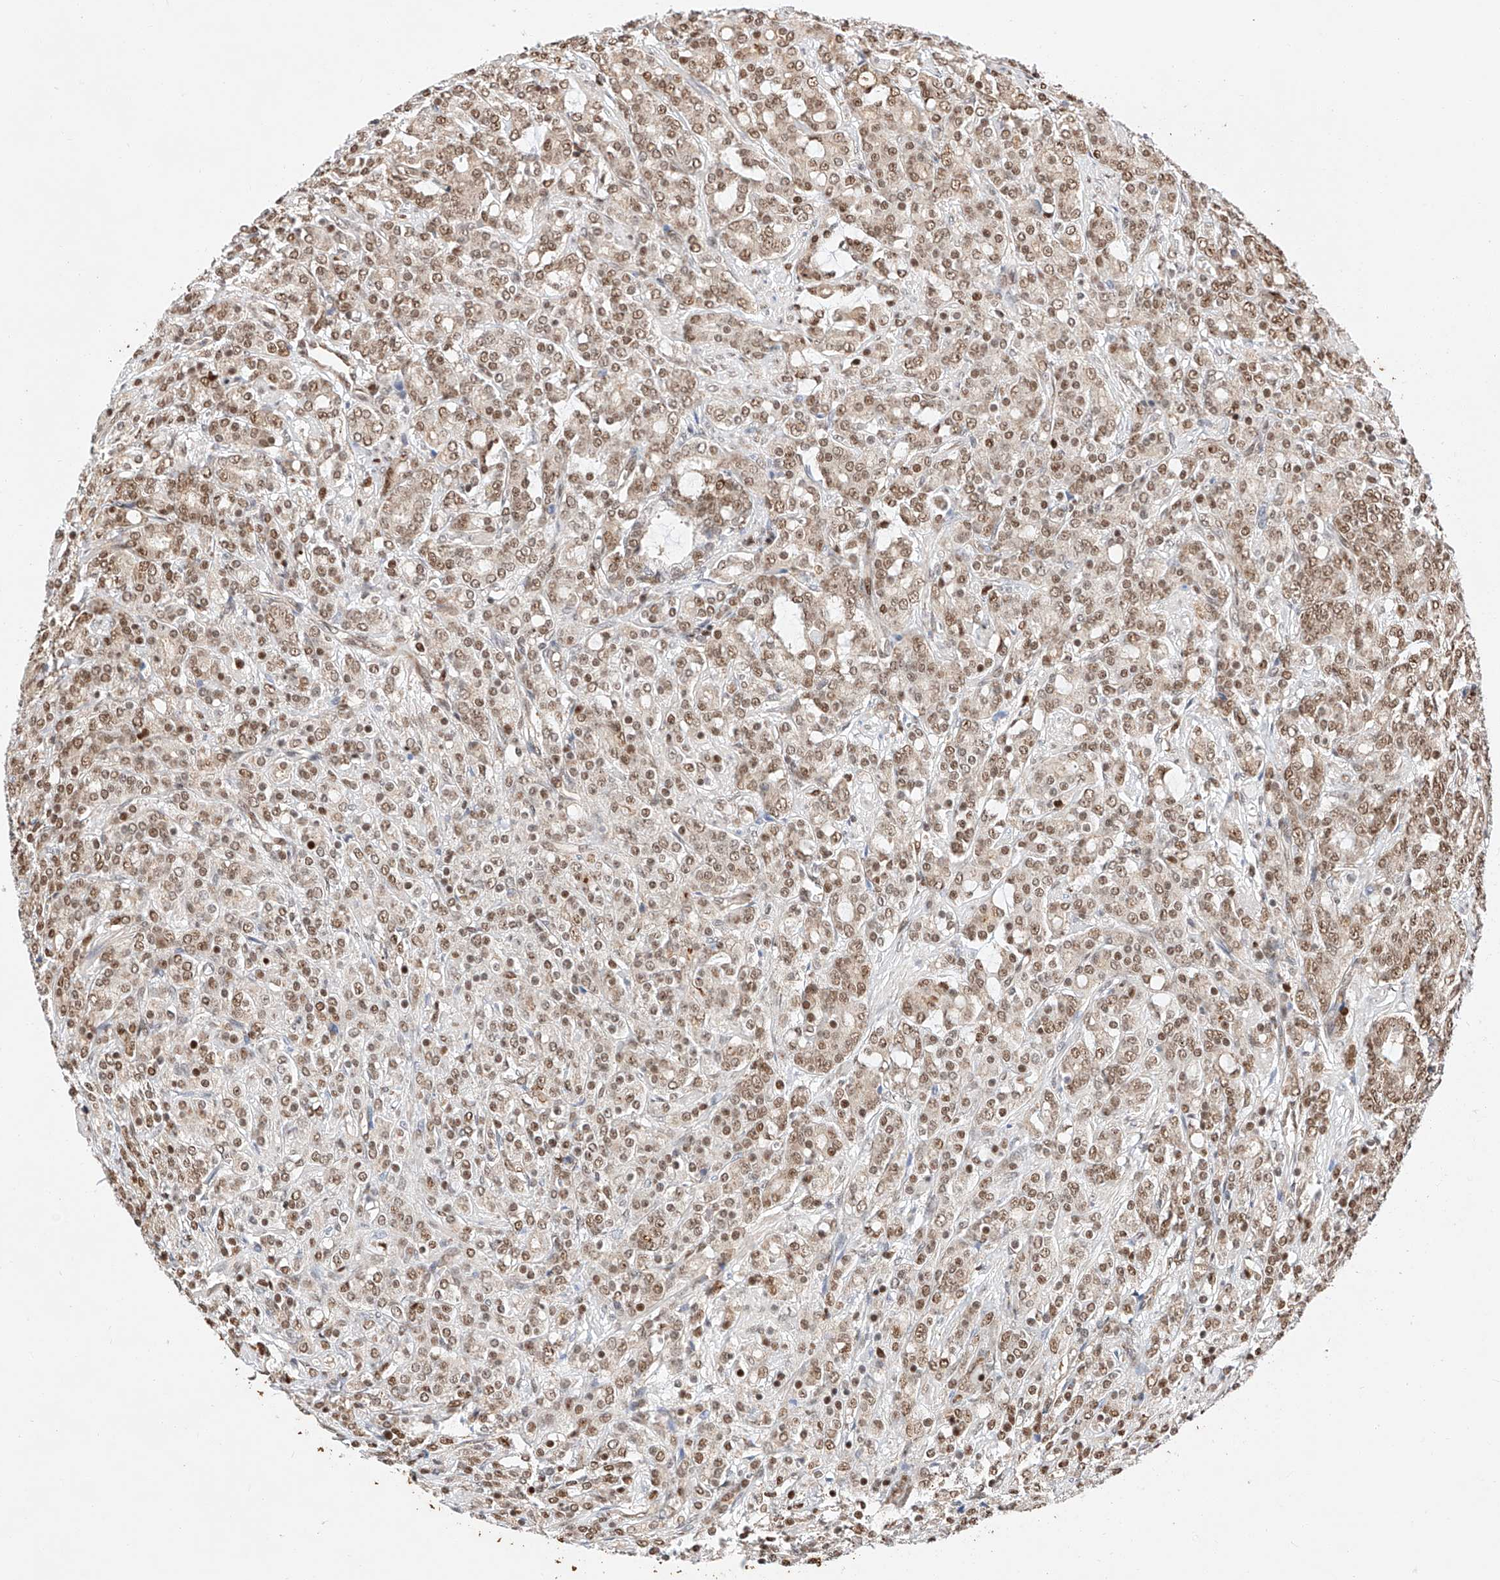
{"staining": {"intensity": "moderate", "quantity": ">75%", "location": "nuclear"}, "tissue": "prostate cancer", "cell_type": "Tumor cells", "image_type": "cancer", "snomed": [{"axis": "morphology", "description": "Adenocarcinoma, High grade"}, {"axis": "topography", "description": "Prostate"}], "caption": "The micrograph exhibits immunohistochemical staining of prostate high-grade adenocarcinoma. There is moderate nuclear positivity is identified in approximately >75% of tumor cells.", "gene": "HDAC9", "patient": {"sex": "male", "age": 62}}